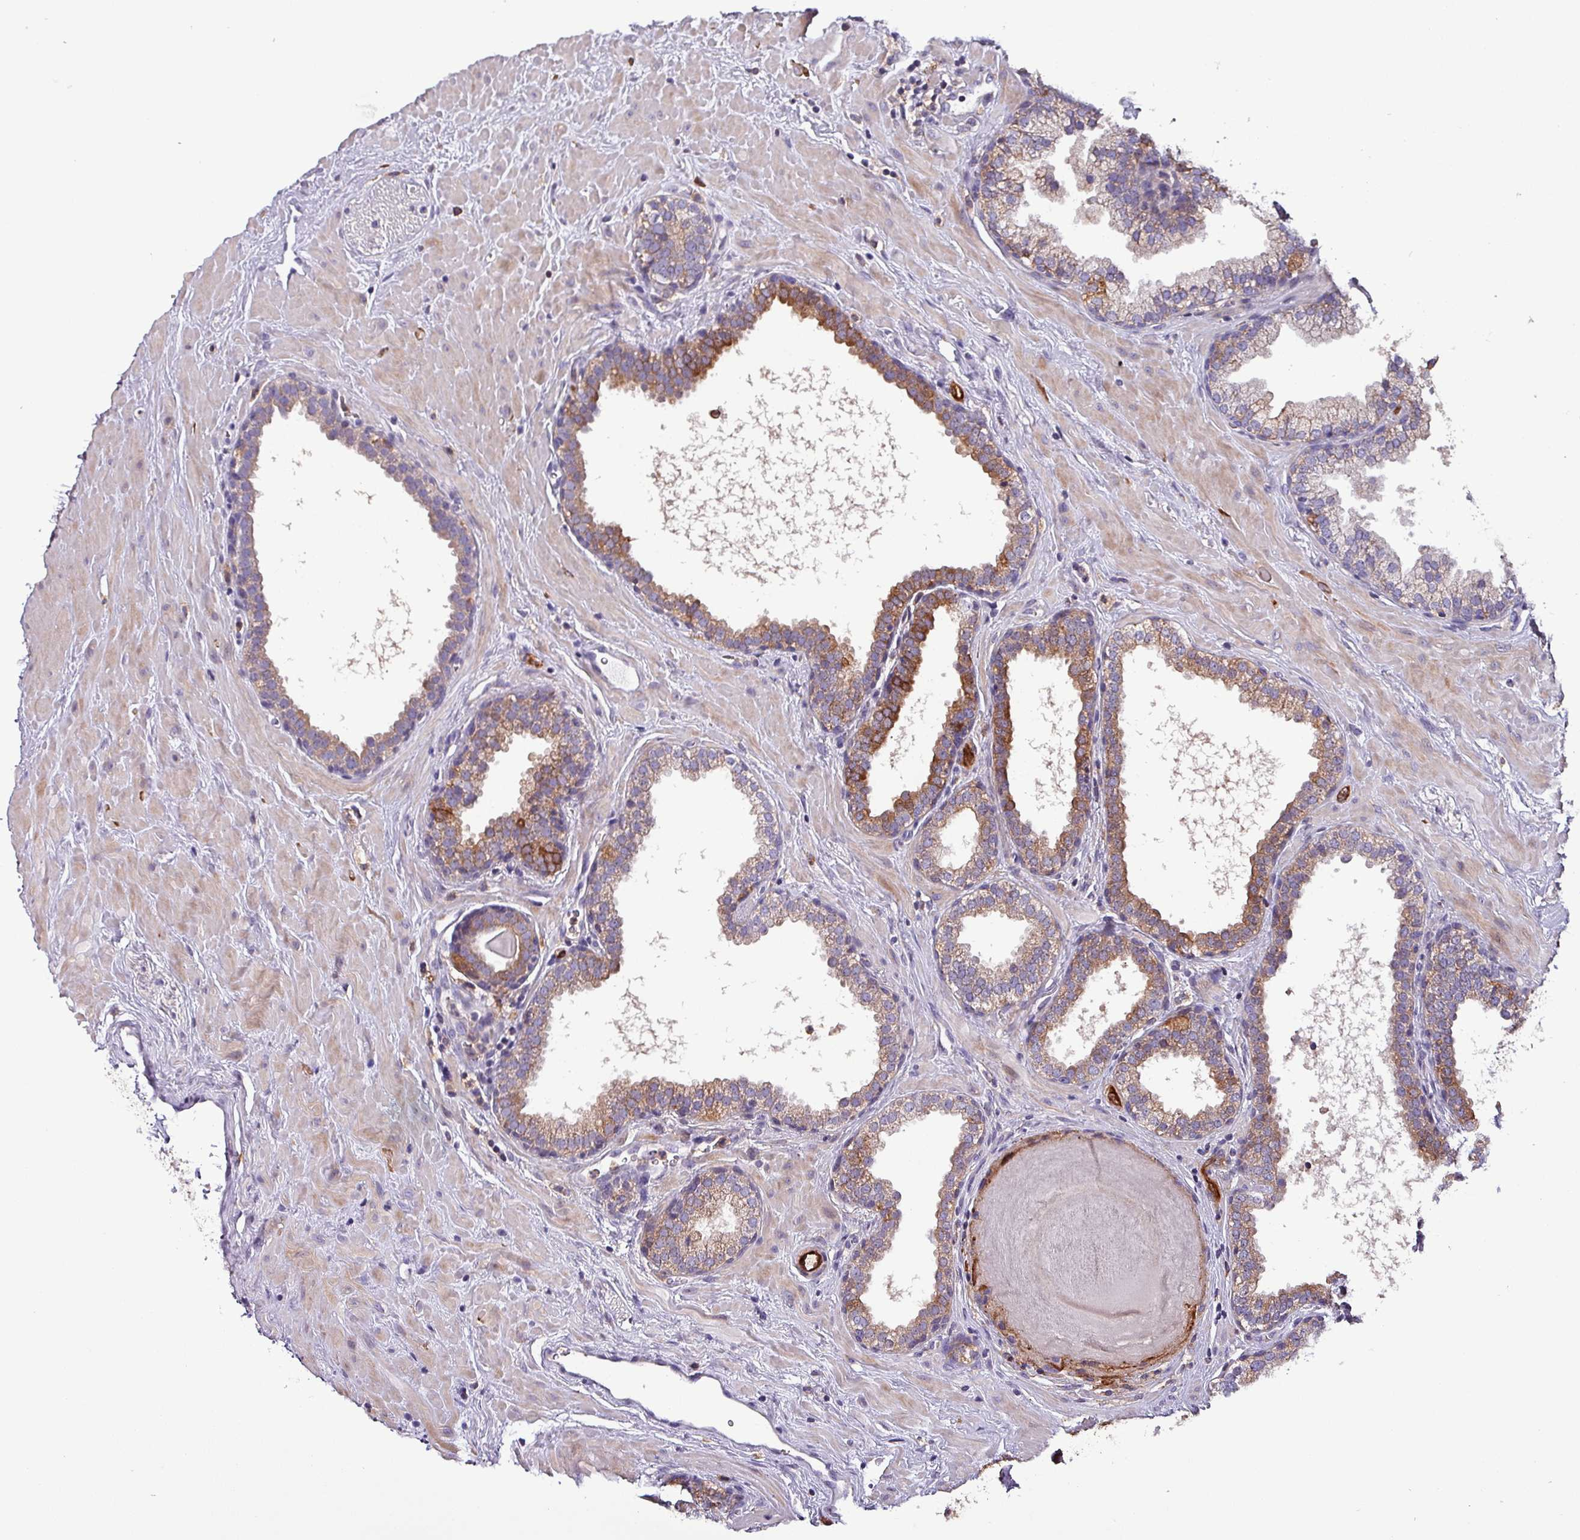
{"staining": {"intensity": "moderate", "quantity": "25%-75%", "location": "cytoplasmic/membranous"}, "tissue": "prostate", "cell_type": "Glandular cells", "image_type": "normal", "snomed": [{"axis": "morphology", "description": "Normal tissue, NOS"}, {"axis": "topography", "description": "Prostate"}], "caption": "Prostate stained for a protein (brown) reveals moderate cytoplasmic/membranous positive positivity in about 25%-75% of glandular cells.", "gene": "SCIN", "patient": {"sex": "male", "age": 51}}